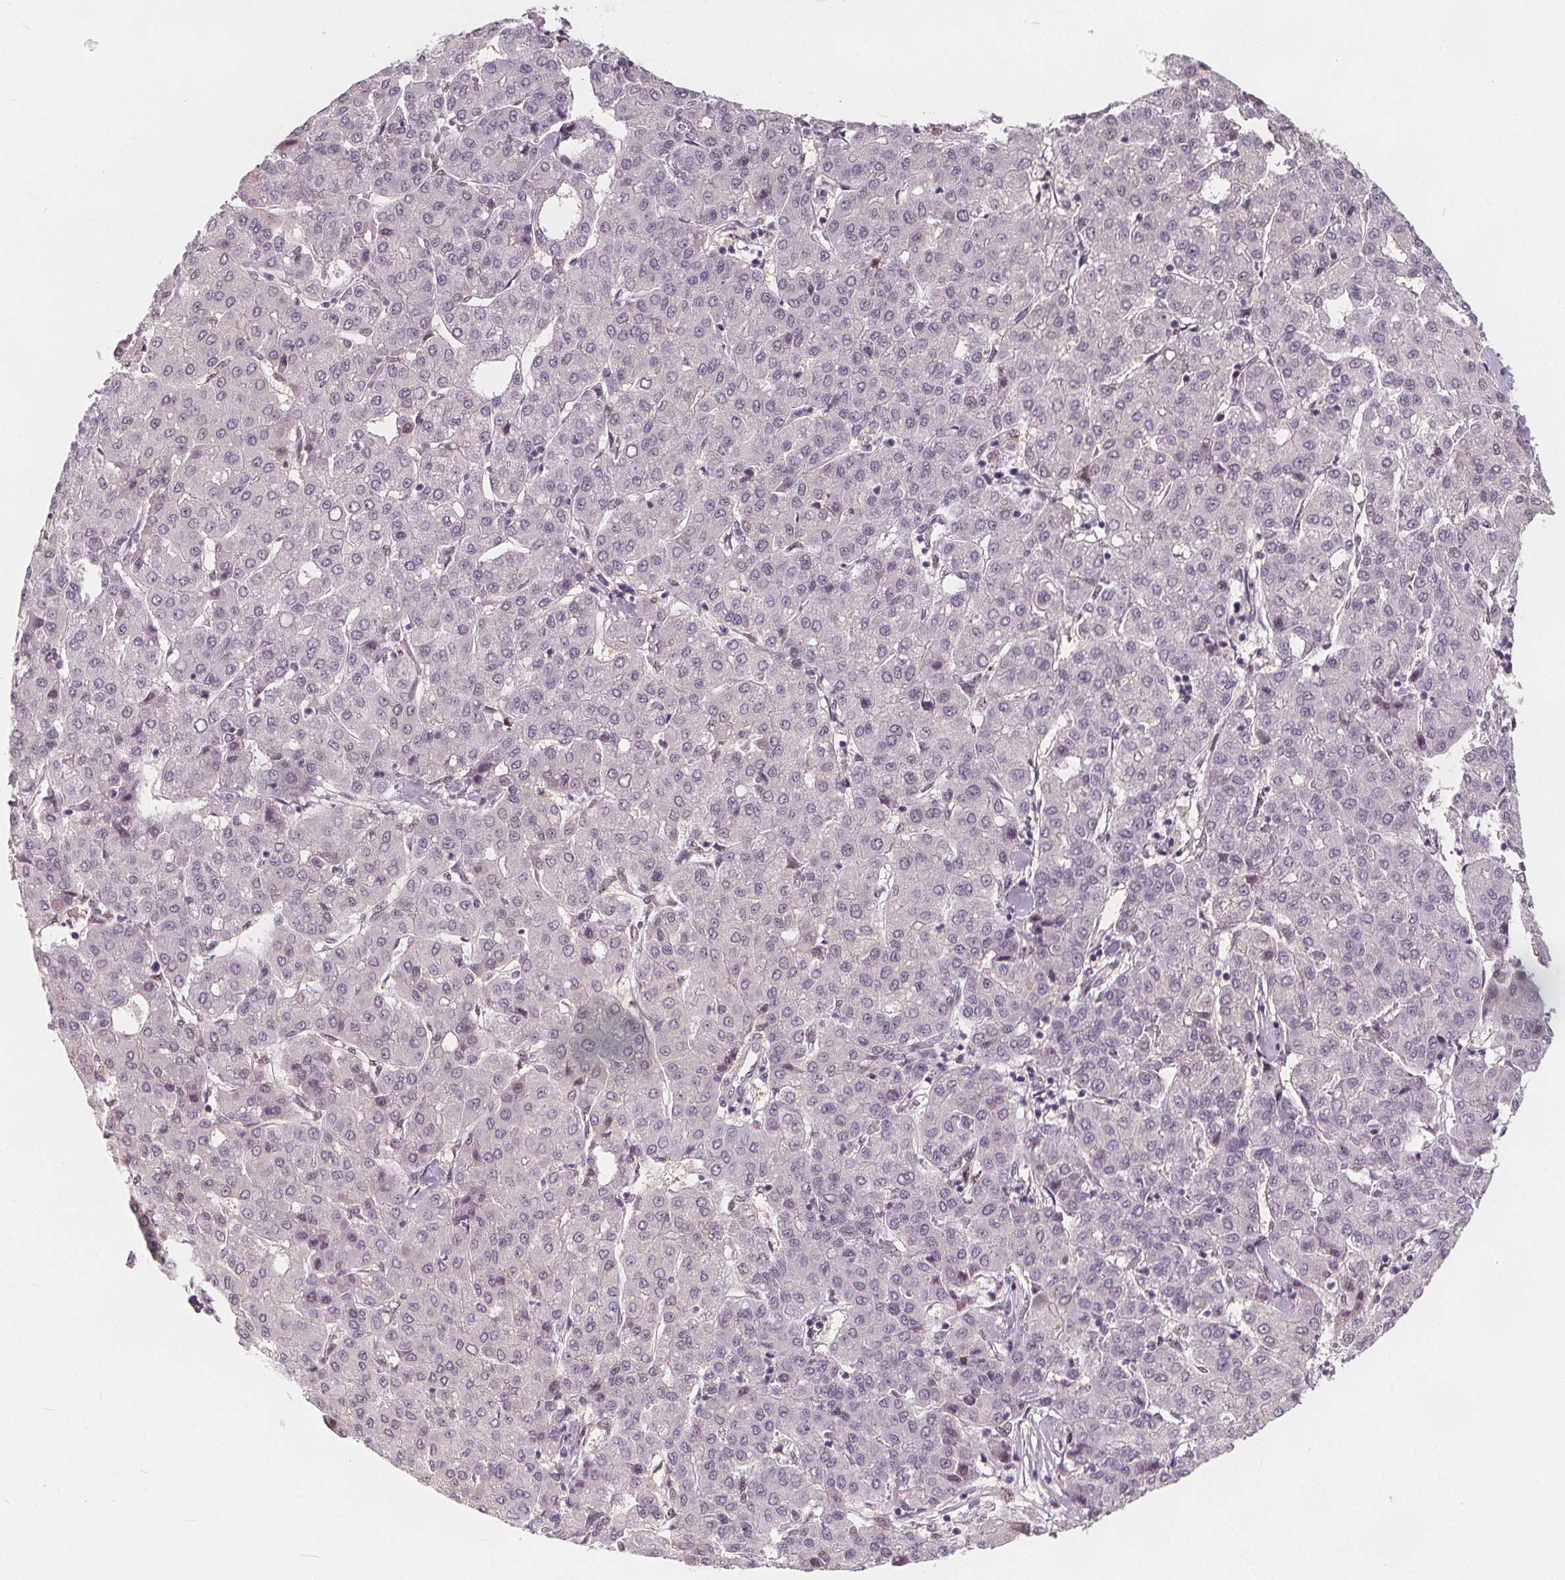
{"staining": {"intensity": "negative", "quantity": "none", "location": "none"}, "tissue": "liver cancer", "cell_type": "Tumor cells", "image_type": "cancer", "snomed": [{"axis": "morphology", "description": "Carcinoma, Hepatocellular, NOS"}, {"axis": "topography", "description": "Liver"}], "caption": "A high-resolution micrograph shows immunohistochemistry staining of hepatocellular carcinoma (liver), which displays no significant staining in tumor cells.", "gene": "DRC3", "patient": {"sex": "male", "age": 65}}